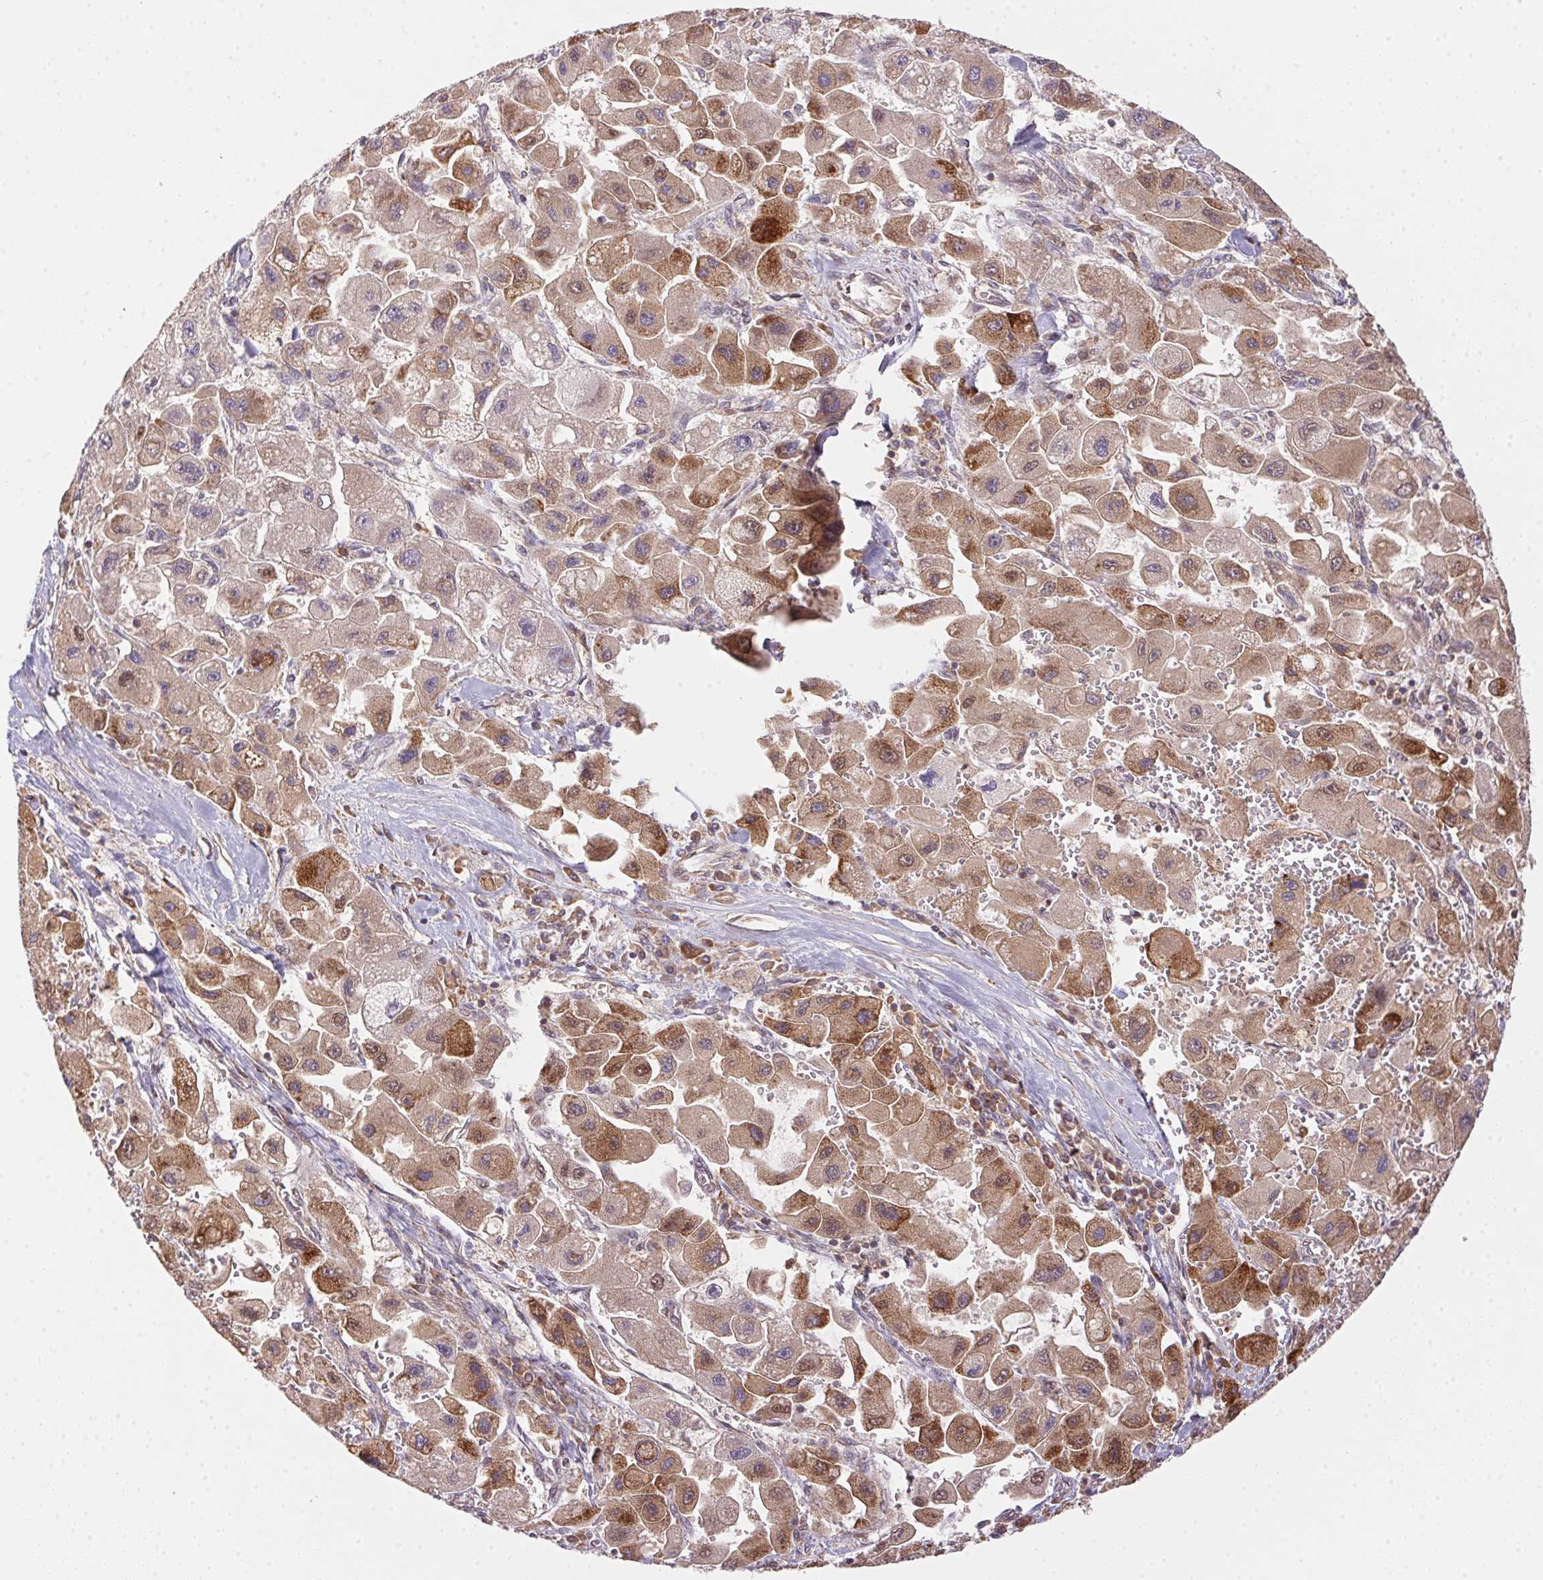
{"staining": {"intensity": "moderate", "quantity": "25%-75%", "location": "nuclear"}, "tissue": "liver cancer", "cell_type": "Tumor cells", "image_type": "cancer", "snomed": [{"axis": "morphology", "description": "Carcinoma, Hepatocellular, NOS"}, {"axis": "topography", "description": "Liver"}], "caption": "Liver hepatocellular carcinoma was stained to show a protein in brown. There is medium levels of moderate nuclear expression in approximately 25%-75% of tumor cells.", "gene": "MEX3D", "patient": {"sex": "male", "age": 24}}